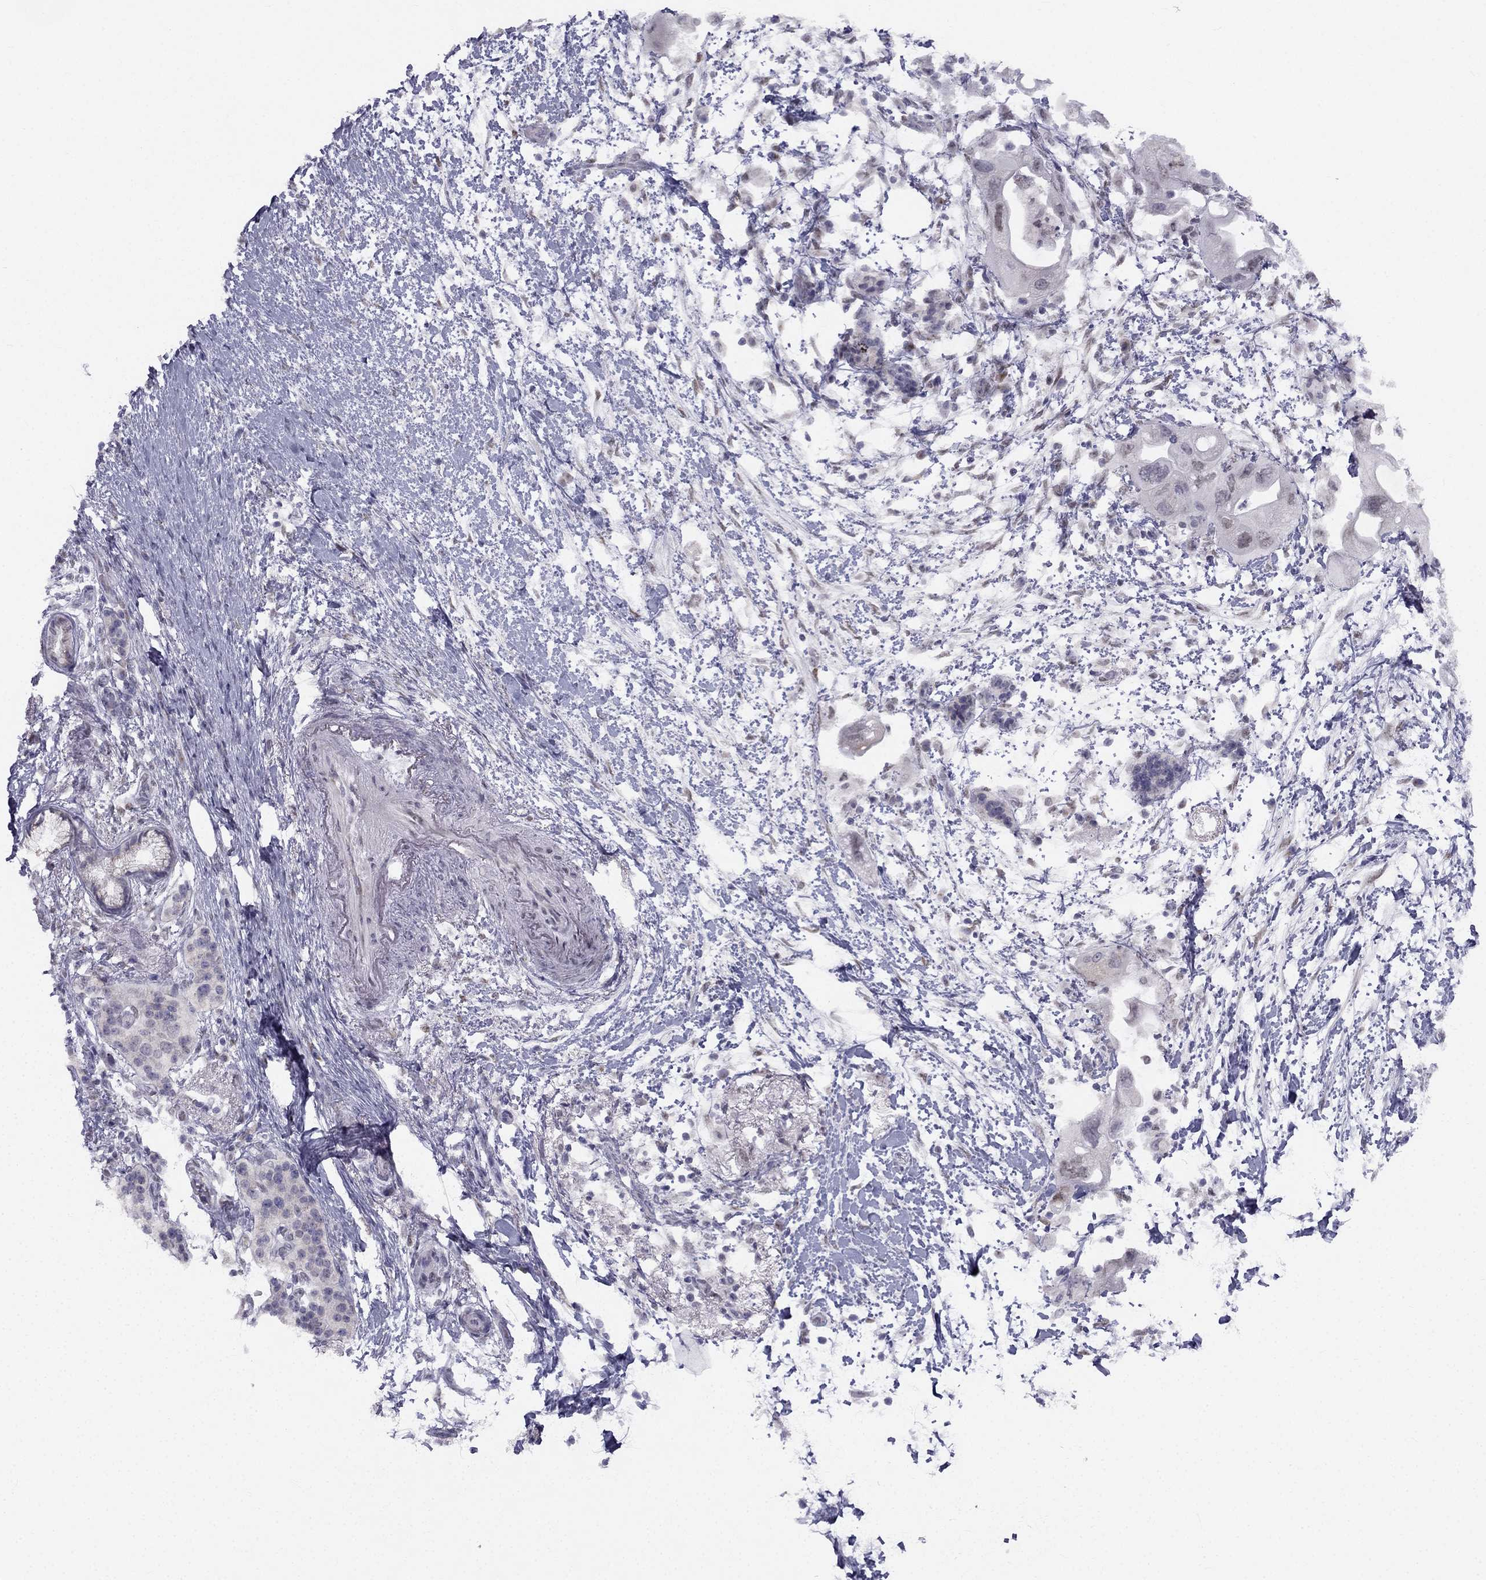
{"staining": {"intensity": "negative", "quantity": "none", "location": "none"}, "tissue": "pancreatic cancer", "cell_type": "Tumor cells", "image_type": "cancer", "snomed": [{"axis": "morphology", "description": "Adenocarcinoma, NOS"}, {"axis": "topography", "description": "Pancreas"}], "caption": "Tumor cells show no significant positivity in adenocarcinoma (pancreatic).", "gene": "TRPS1", "patient": {"sex": "female", "age": 72}}